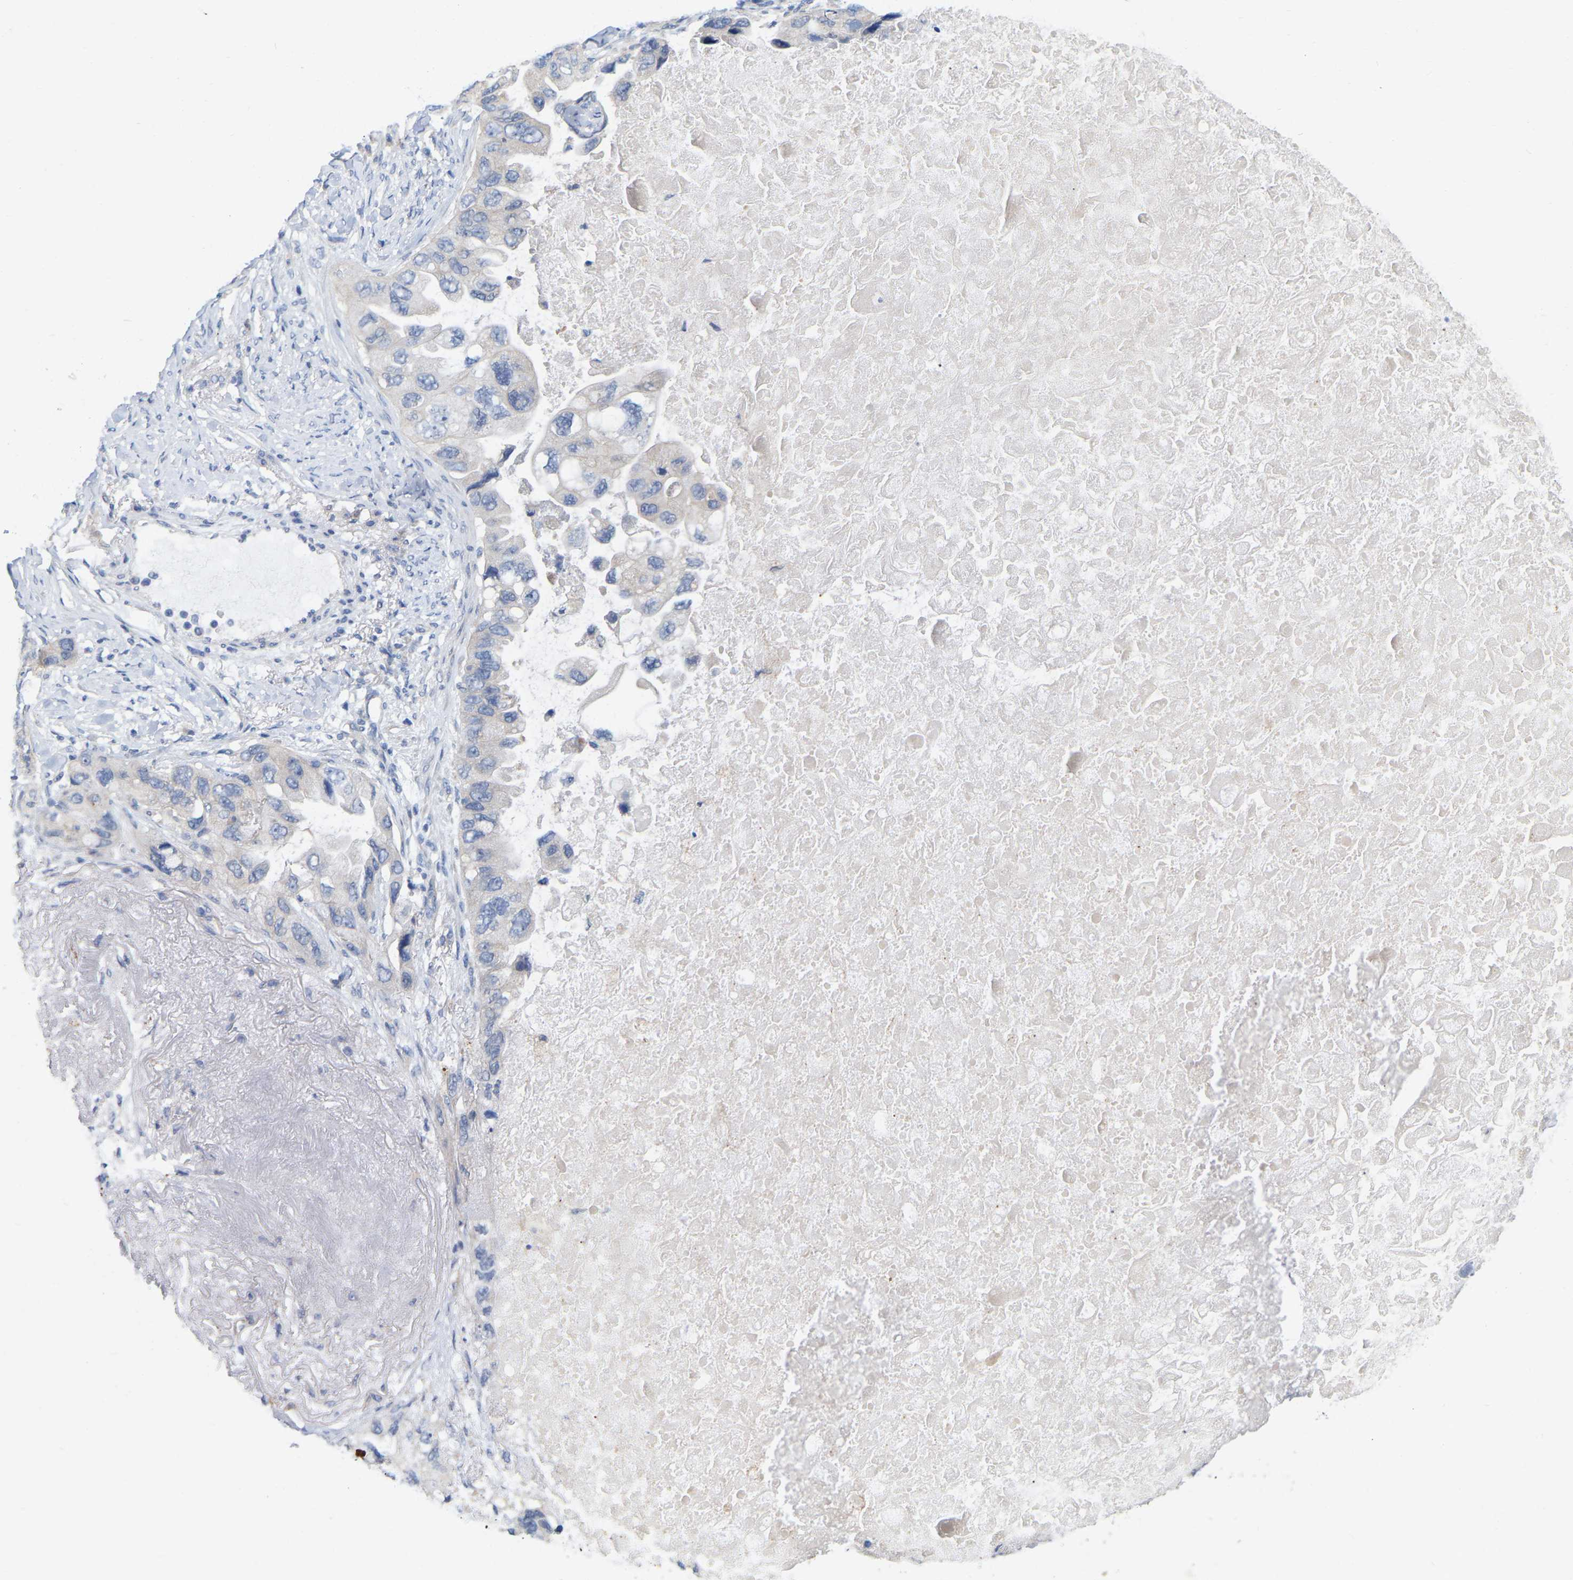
{"staining": {"intensity": "negative", "quantity": "none", "location": "none"}, "tissue": "lung cancer", "cell_type": "Tumor cells", "image_type": "cancer", "snomed": [{"axis": "morphology", "description": "Squamous cell carcinoma, NOS"}, {"axis": "topography", "description": "Lung"}], "caption": "Tumor cells are negative for brown protein staining in lung cancer. (Immunohistochemistry (ihc), brightfield microscopy, high magnification).", "gene": "WIPI2", "patient": {"sex": "female", "age": 73}}